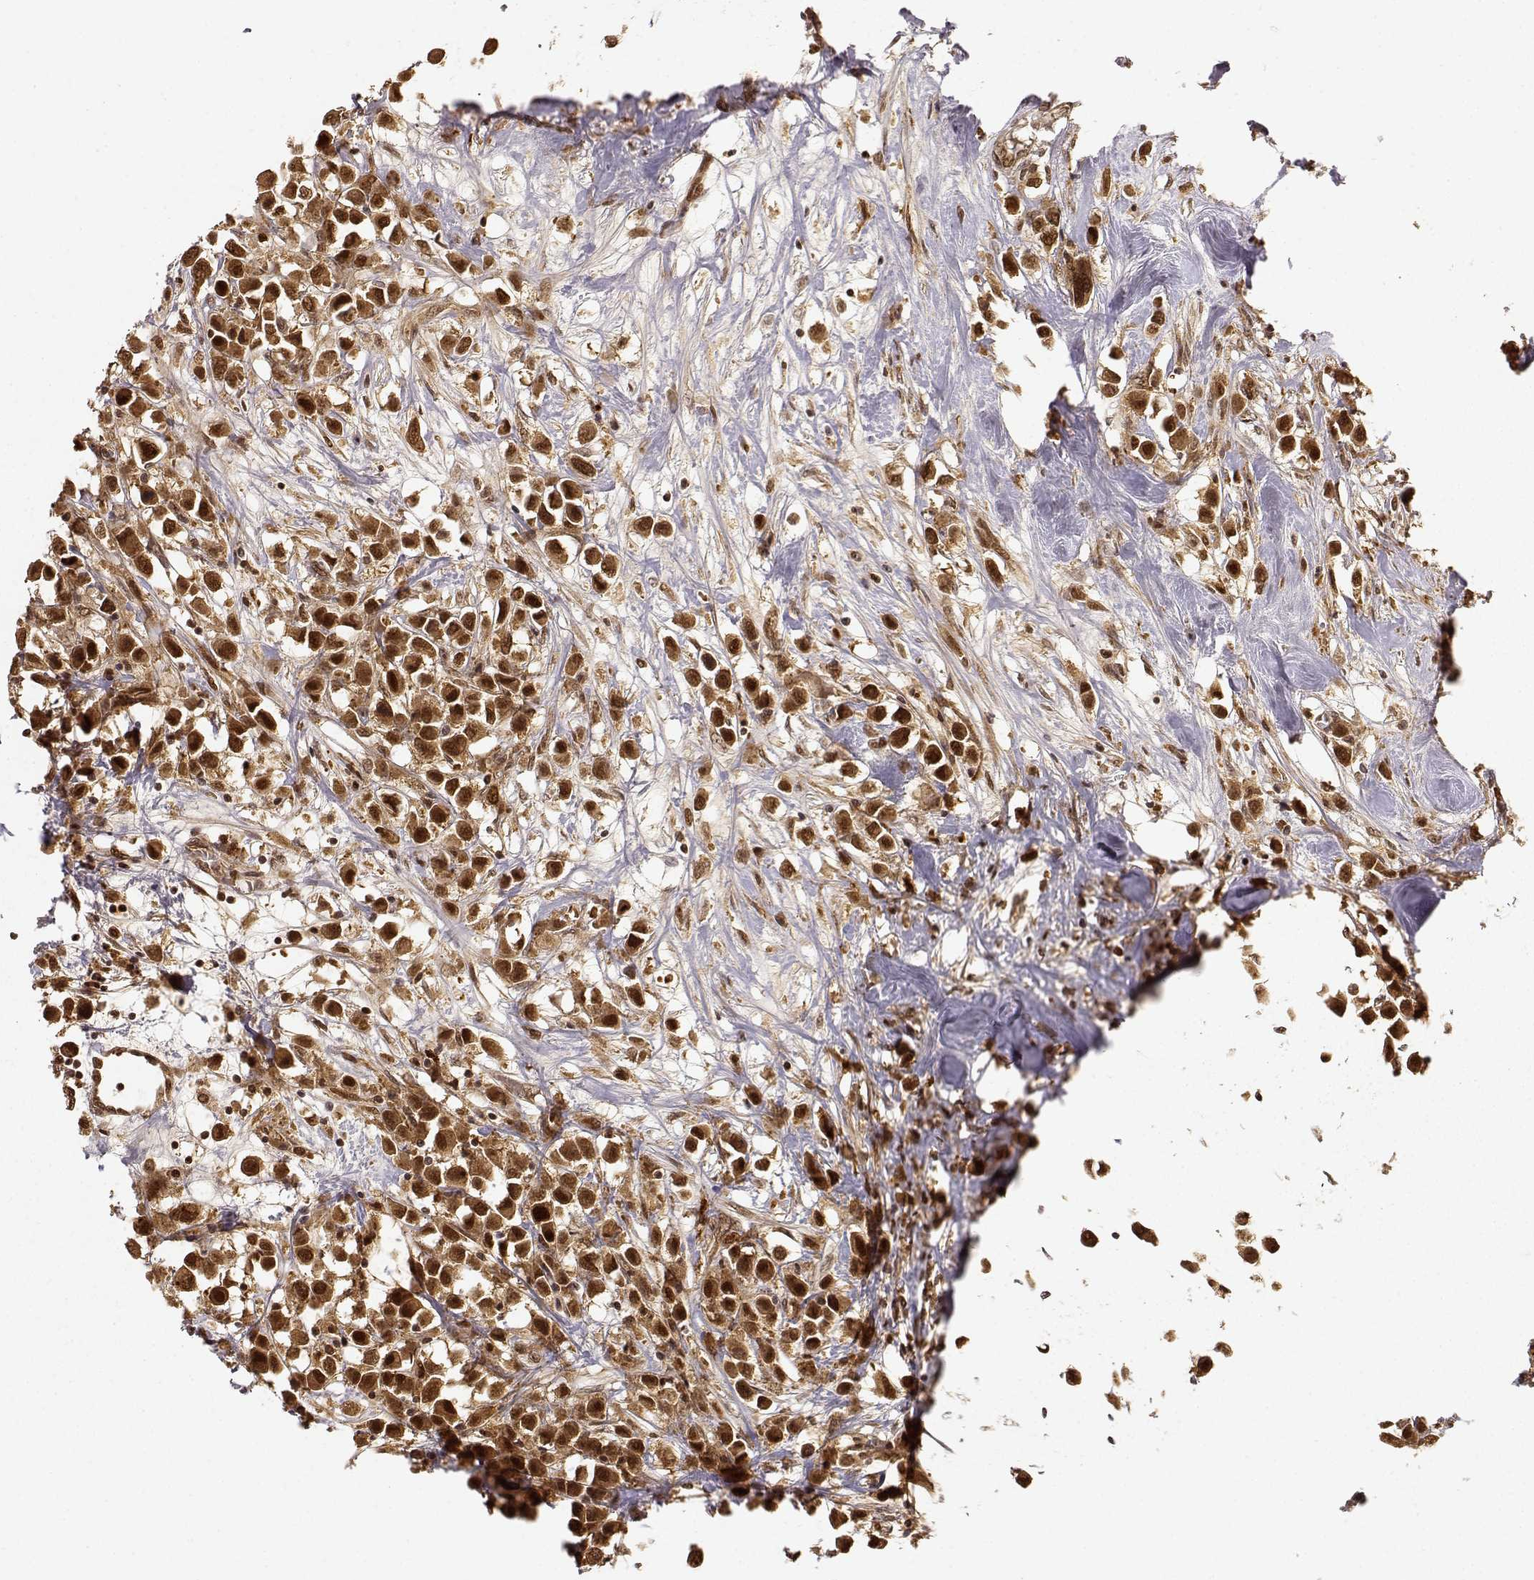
{"staining": {"intensity": "strong", "quantity": ">75%", "location": "cytoplasmic/membranous,nuclear"}, "tissue": "breast cancer", "cell_type": "Tumor cells", "image_type": "cancer", "snomed": [{"axis": "morphology", "description": "Duct carcinoma"}, {"axis": "topography", "description": "Breast"}], "caption": "This image reveals immunohistochemistry (IHC) staining of intraductal carcinoma (breast), with high strong cytoplasmic/membranous and nuclear expression in approximately >75% of tumor cells.", "gene": "MAEA", "patient": {"sex": "female", "age": 61}}